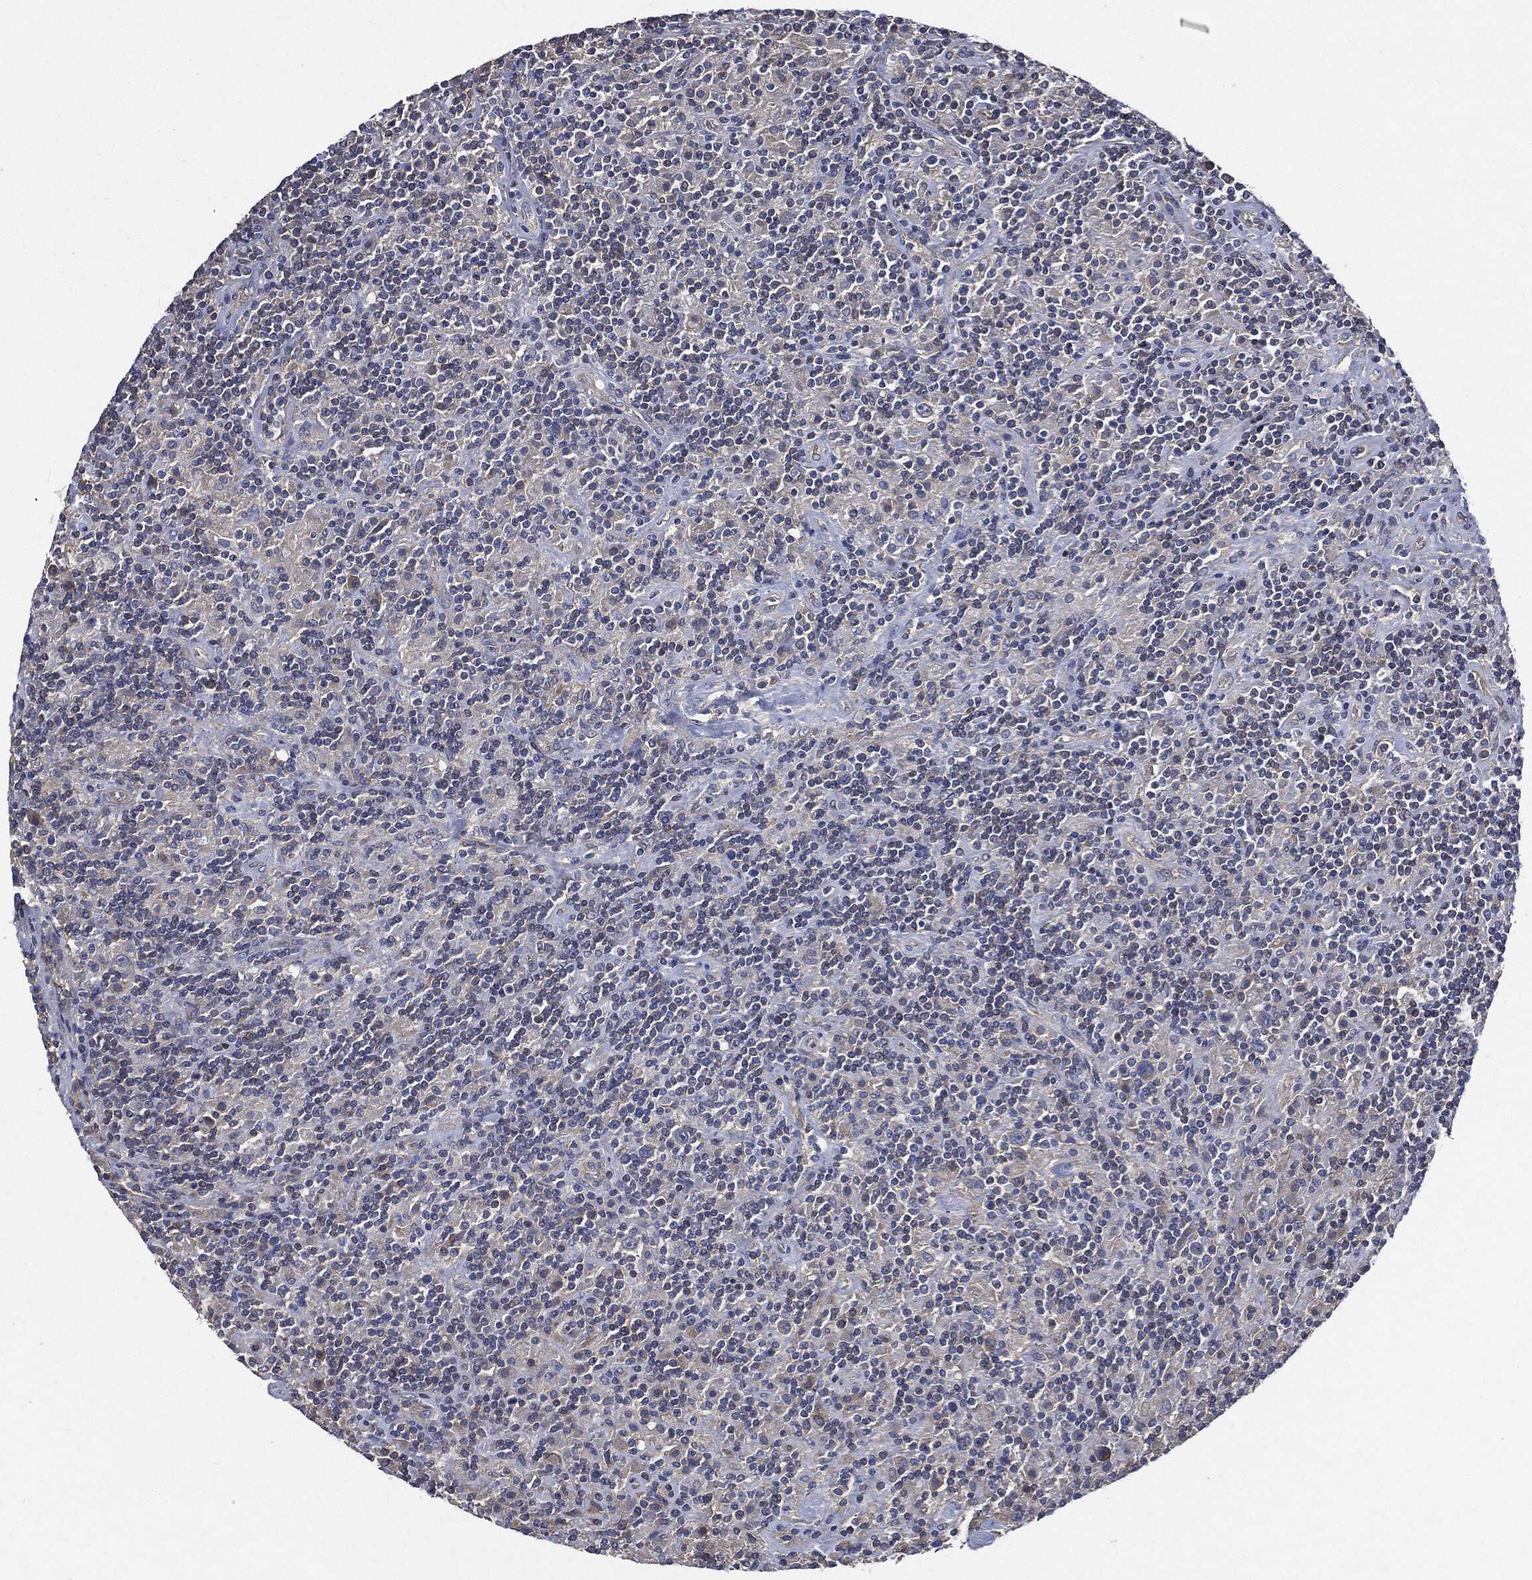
{"staining": {"intensity": "negative", "quantity": "none", "location": "none"}, "tissue": "lymphoma", "cell_type": "Tumor cells", "image_type": "cancer", "snomed": [{"axis": "morphology", "description": "Hodgkin's disease, NOS"}, {"axis": "topography", "description": "Lymph node"}], "caption": "High power microscopy micrograph of an immunohistochemistry (IHC) photomicrograph of Hodgkin's disease, revealing no significant positivity in tumor cells. Brightfield microscopy of immunohistochemistry stained with DAB (brown) and hematoxylin (blue), captured at high magnification.", "gene": "EPS15L1", "patient": {"sex": "male", "age": 70}}